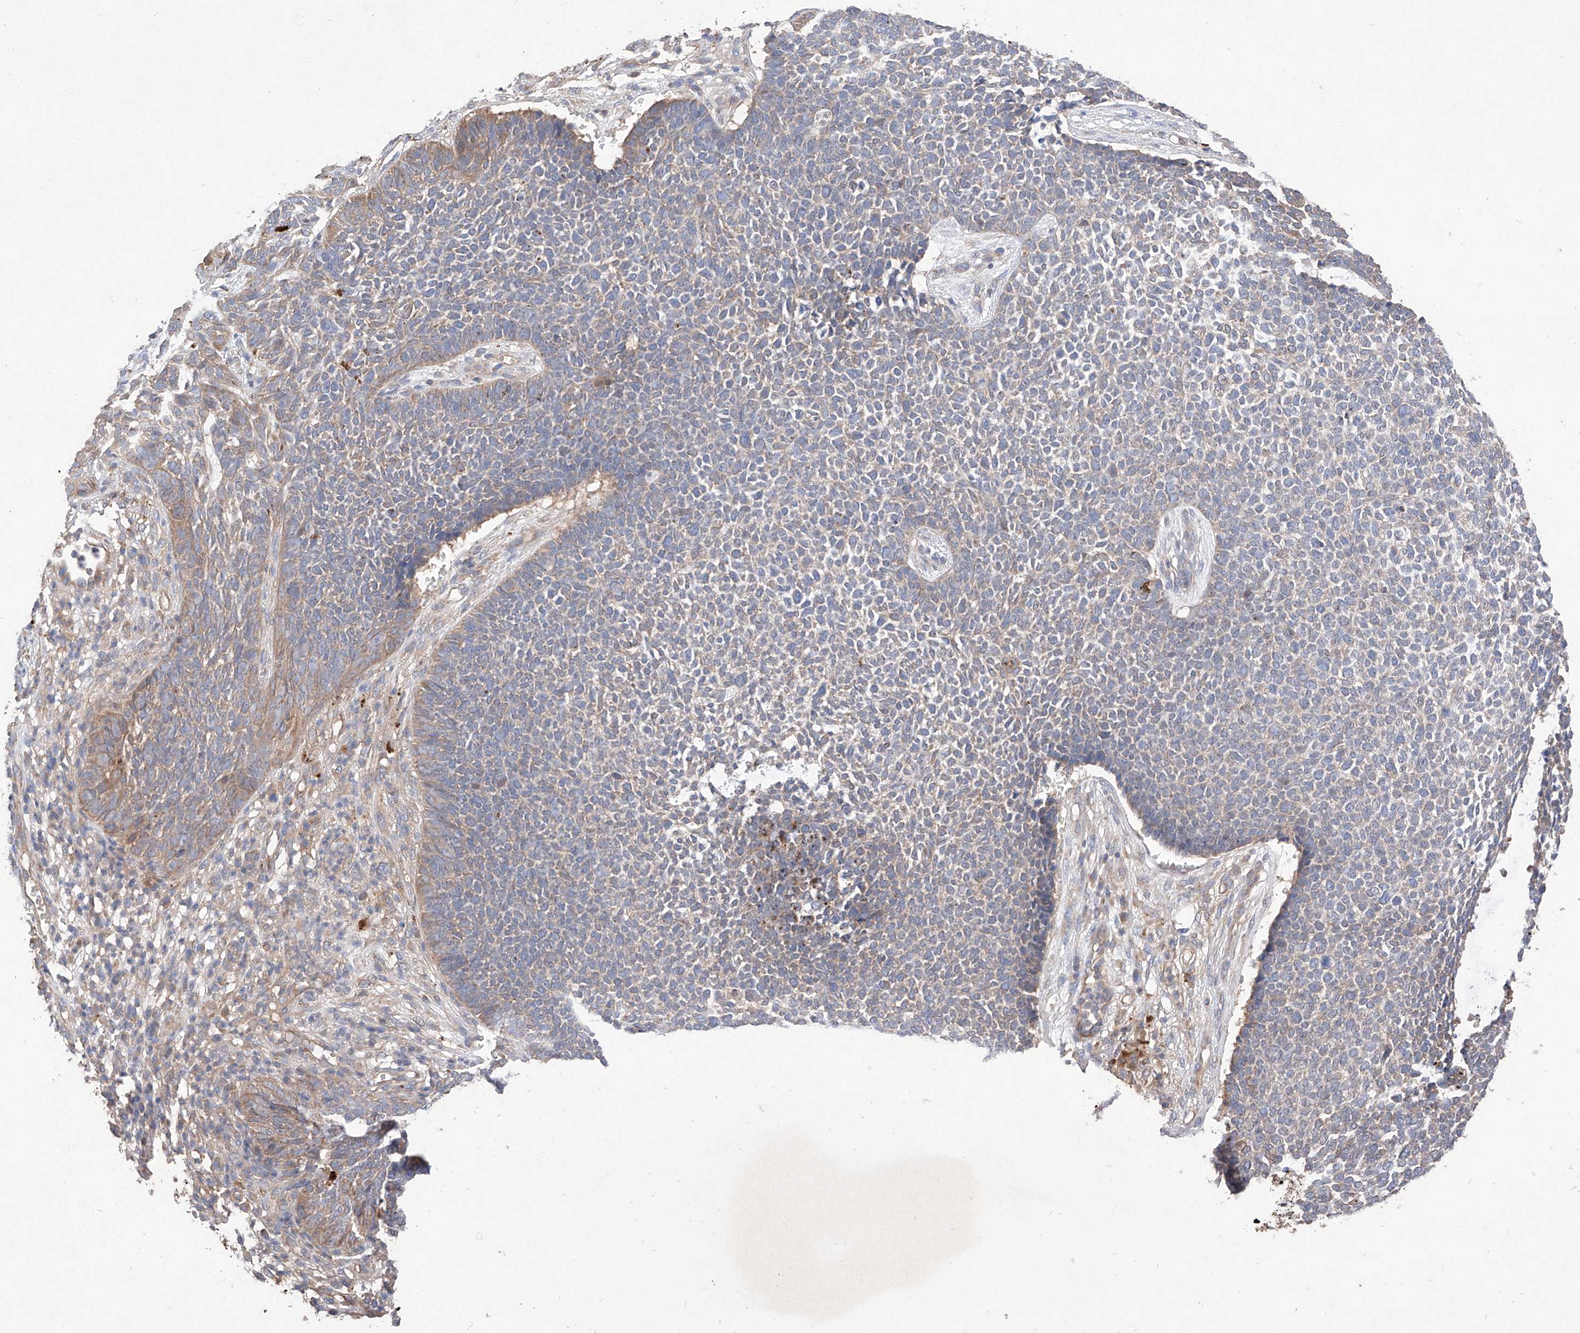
{"staining": {"intensity": "moderate", "quantity": "<25%", "location": "cytoplasmic/membranous"}, "tissue": "skin cancer", "cell_type": "Tumor cells", "image_type": "cancer", "snomed": [{"axis": "morphology", "description": "Basal cell carcinoma"}, {"axis": "topography", "description": "Skin"}], "caption": "A brown stain labels moderate cytoplasmic/membranous expression of a protein in skin basal cell carcinoma tumor cells.", "gene": "C6orf62", "patient": {"sex": "female", "age": 84}}